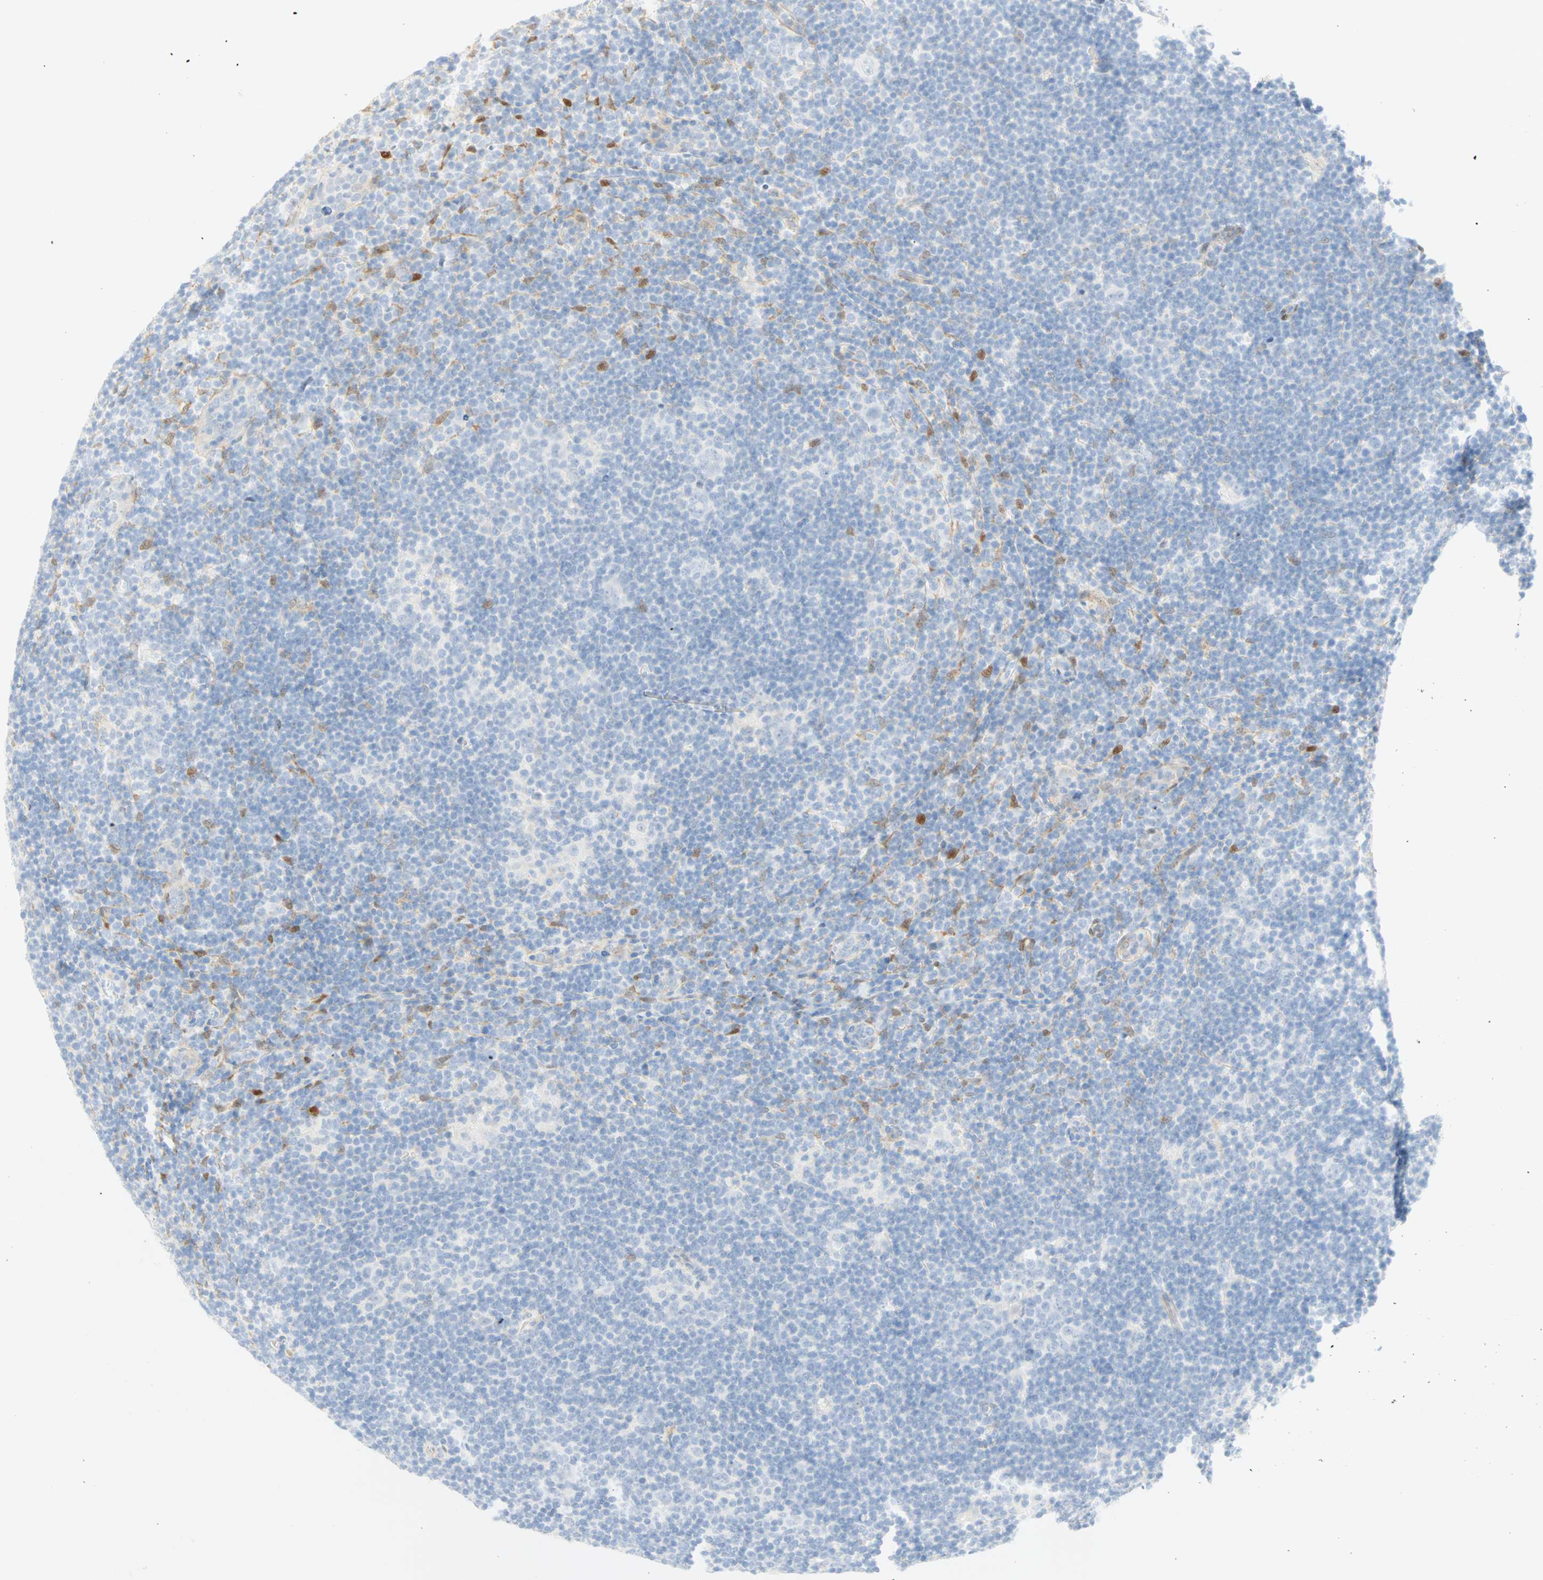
{"staining": {"intensity": "negative", "quantity": "none", "location": "none"}, "tissue": "lymphoma", "cell_type": "Tumor cells", "image_type": "cancer", "snomed": [{"axis": "morphology", "description": "Hodgkin's disease, NOS"}, {"axis": "topography", "description": "Lymph node"}], "caption": "Immunohistochemistry (IHC) of lymphoma demonstrates no positivity in tumor cells. (Brightfield microscopy of DAB (3,3'-diaminobenzidine) IHC at high magnification).", "gene": "SELENBP1", "patient": {"sex": "female", "age": 57}}